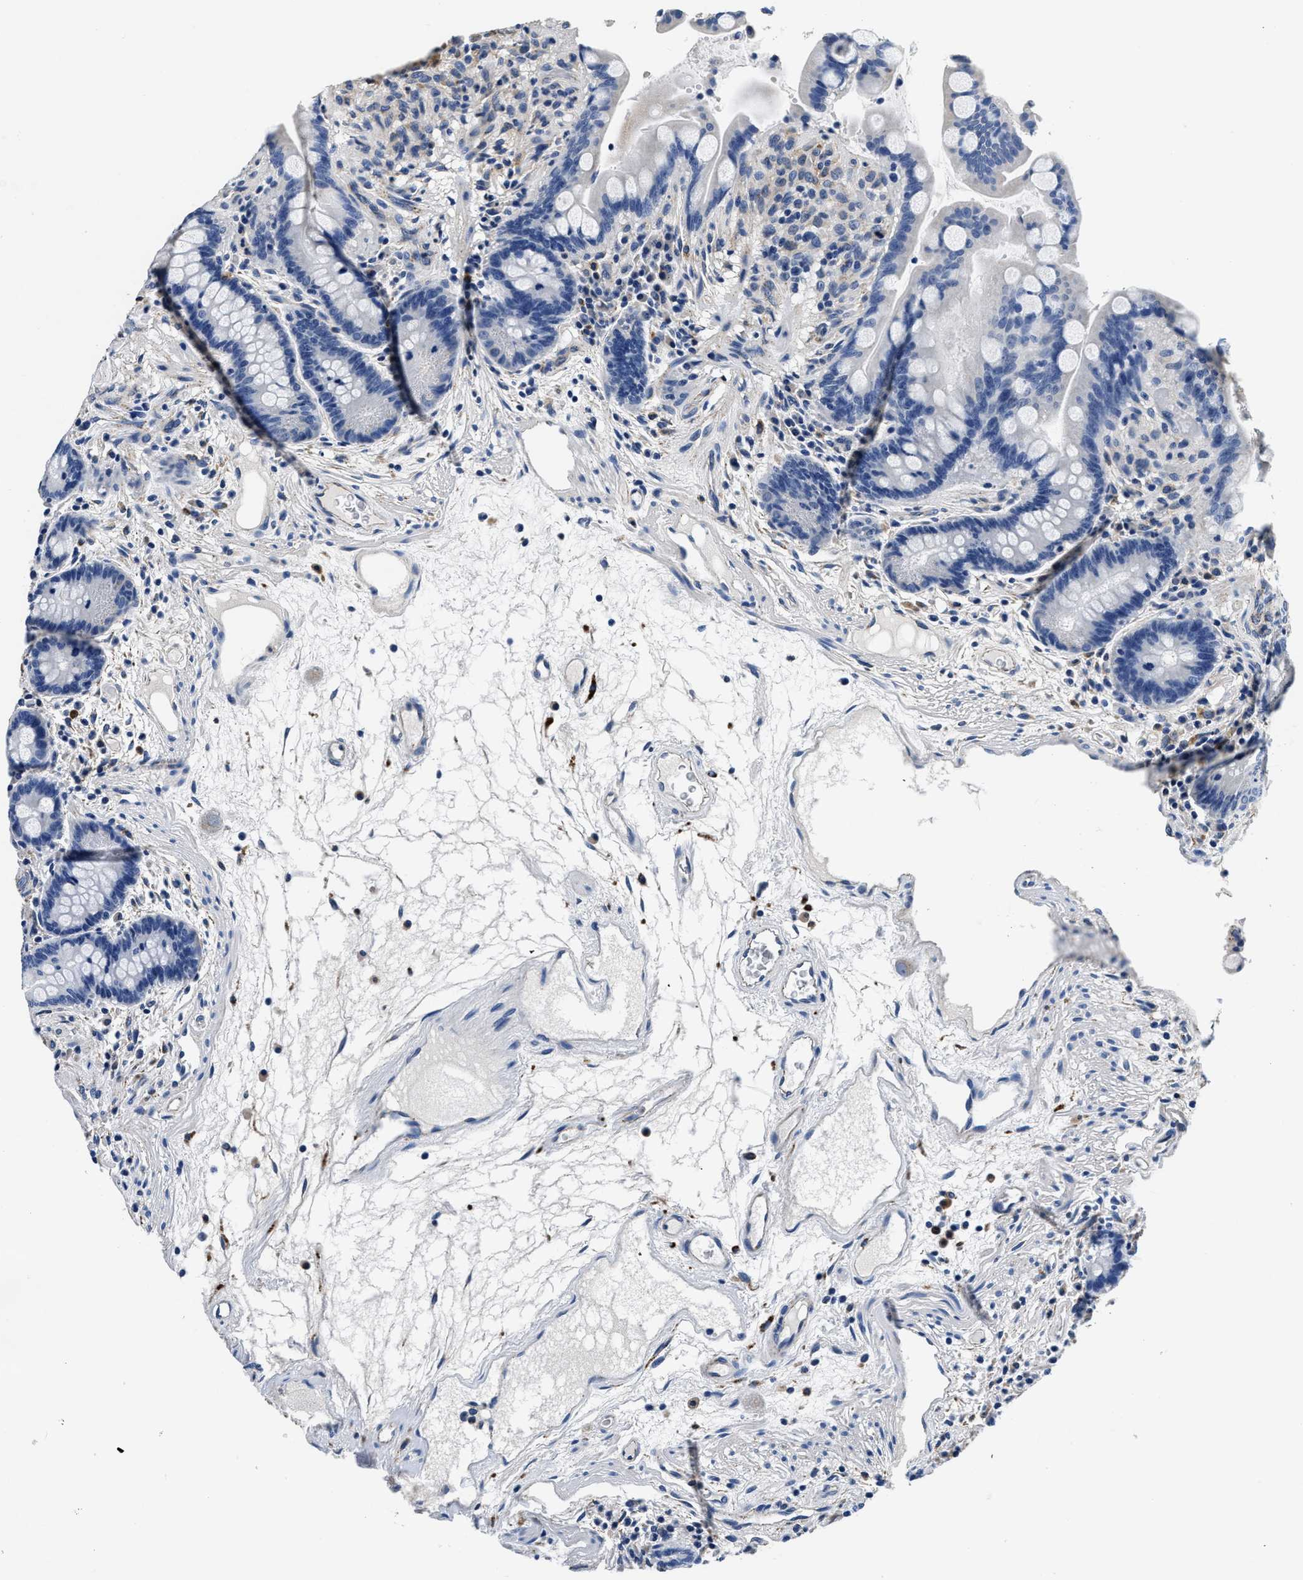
{"staining": {"intensity": "negative", "quantity": "none", "location": "none"}, "tissue": "colon", "cell_type": "Endothelial cells", "image_type": "normal", "snomed": [{"axis": "morphology", "description": "Normal tissue, NOS"}, {"axis": "topography", "description": "Colon"}], "caption": "Endothelial cells are negative for brown protein staining in normal colon. The staining was performed using DAB (3,3'-diaminobenzidine) to visualize the protein expression in brown, while the nuclei were stained in blue with hematoxylin (Magnification: 20x).", "gene": "GRN", "patient": {"sex": "male", "age": 73}}